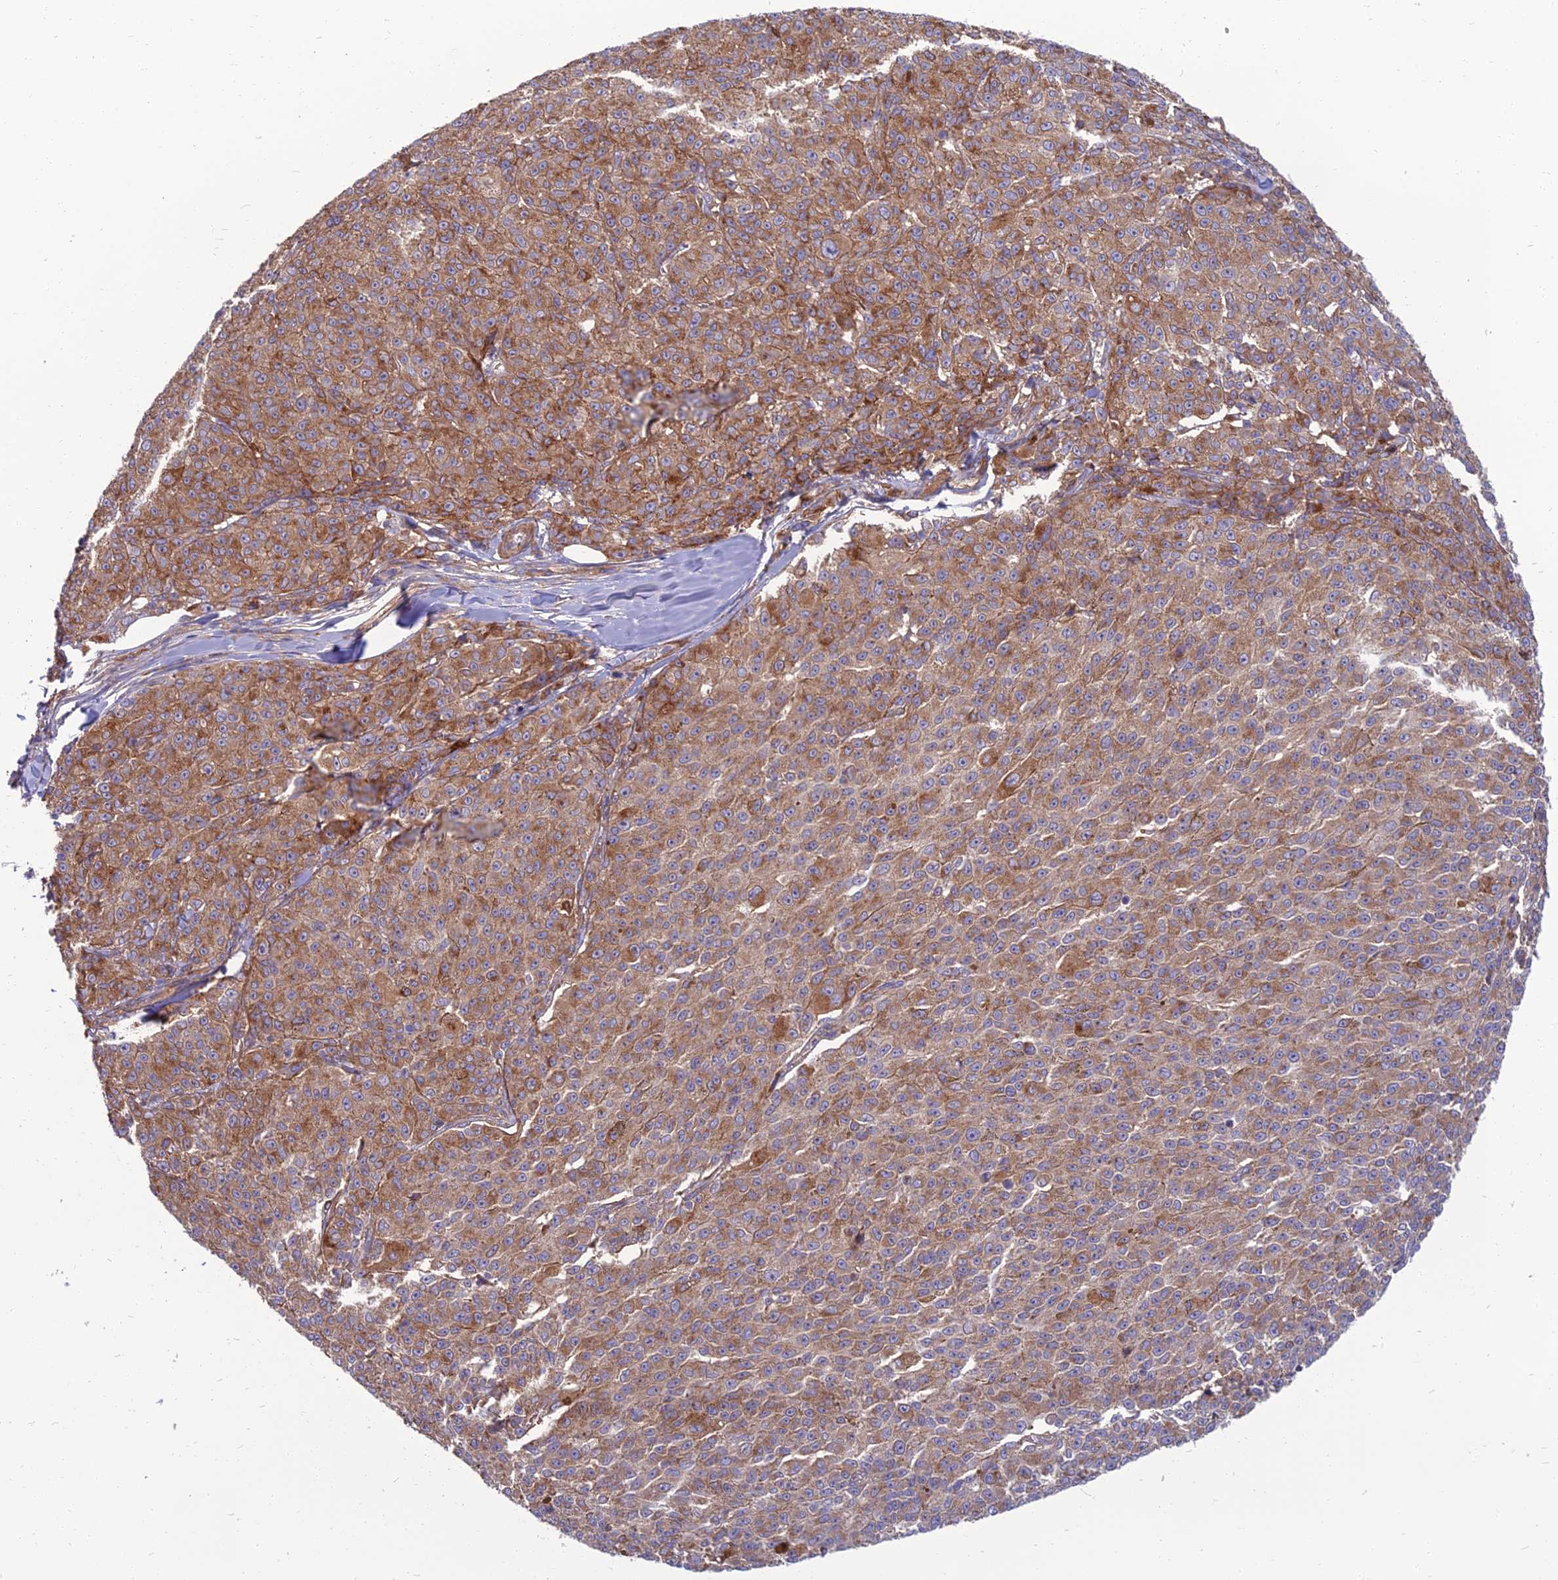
{"staining": {"intensity": "moderate", "quantity": ">75%", "location": "cytoplasmic/membranous"}, "tissue": "melanoma", "cell_type": "Tumor cells", "image_type": "cancer", "snomed": [{"axis": "morphology", "description": "Malignant melanoma, NOS"}, {"axis": "topography", "description": "Skin"}], "caption": "Melanoma stained with a protein marker exhibits moderate staining in tumor cells.", "gene": "WDR24", "patient": {"sex": "female", "age": 52}}